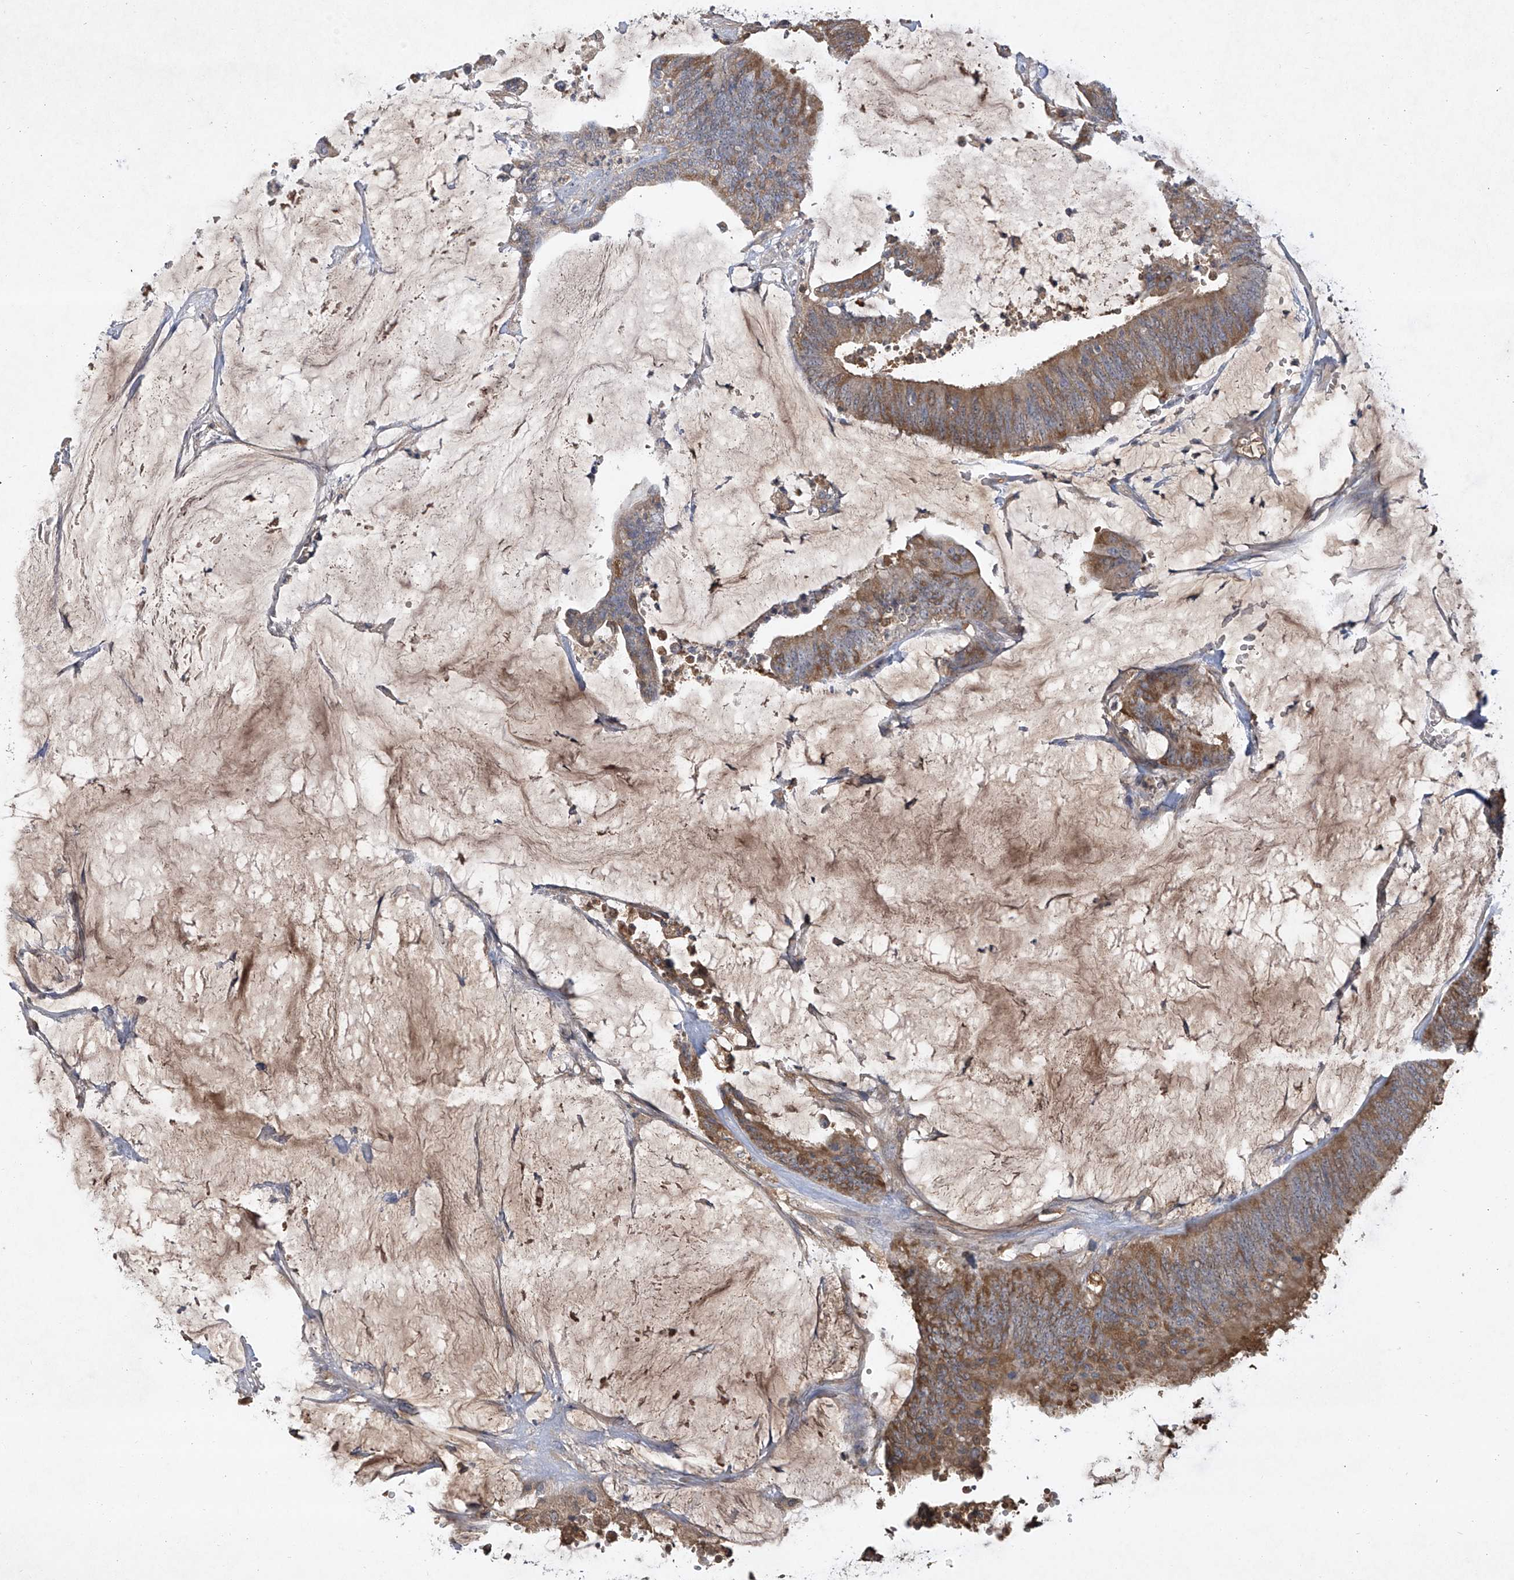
{"staining": {"intensity": "moderate", "quantity": ">75%", "location": "cytoplasmic/membranous"}, "tissue": "colorectal cancer", "cell_type": "Tumor cells", "image_type": "cancer", "snomed": [{"axis": "morphology", "description": "Adenocarcinoma, NOS"}, {"axis": "topography", "description": "Rectum"}], "caption": "Brown immunohistochemical staining in human colorectal adenocarcinoma reveals moderate cytoplasmic/membranous expression in approximately >75% of tumor cells. The staining is performed using DAB (3,3'-diaminobenzidine) brown chromogen to label protein expression. The nuclei are counter-stained blue using hematoxylin.", "gene": "HAS3", "patient": {"sex": "female", "age": 66}}